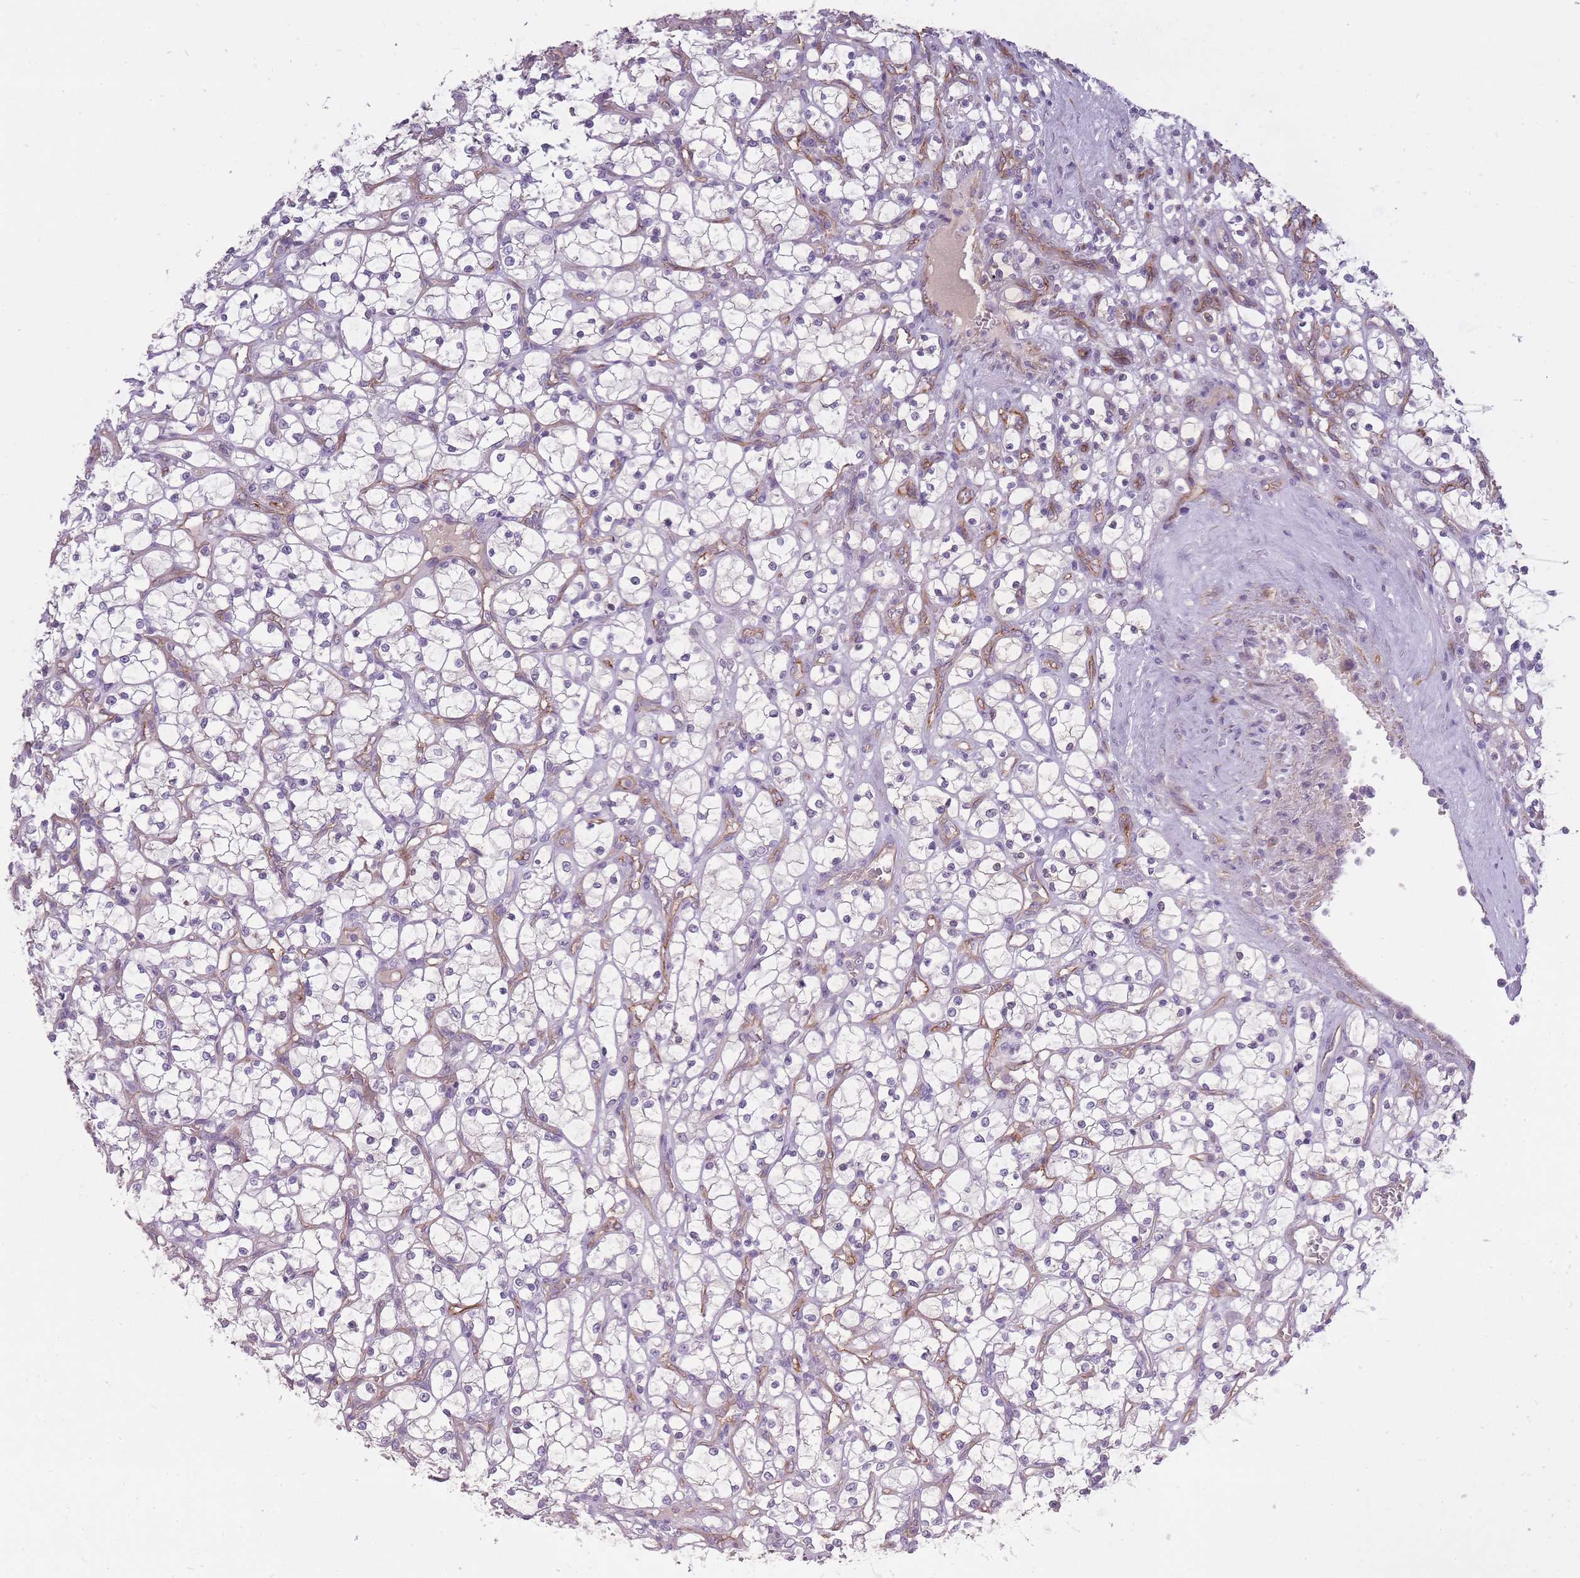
{"staining": {"intensity": "negative", "quantity": "none", "location": "none"}, "tissue": "renal cancer", "cell_type": "Tumor cells", "image_type": "cancer", "snomed": [{"axis": "morphology", "description": "Adenocarcinoma, NOS"}, {"axis": "topography", "description": "Kidney"}], "caption": "IHC photomicrograph of neoplastic tissue: human adenocarcinoma (renal) stained with DAB reveals no significant protein staining in tumor cells. (DAB IHC, high magnification).", "gene": "SLC8A2", "patient": {"sex": "female", "age": 69}}